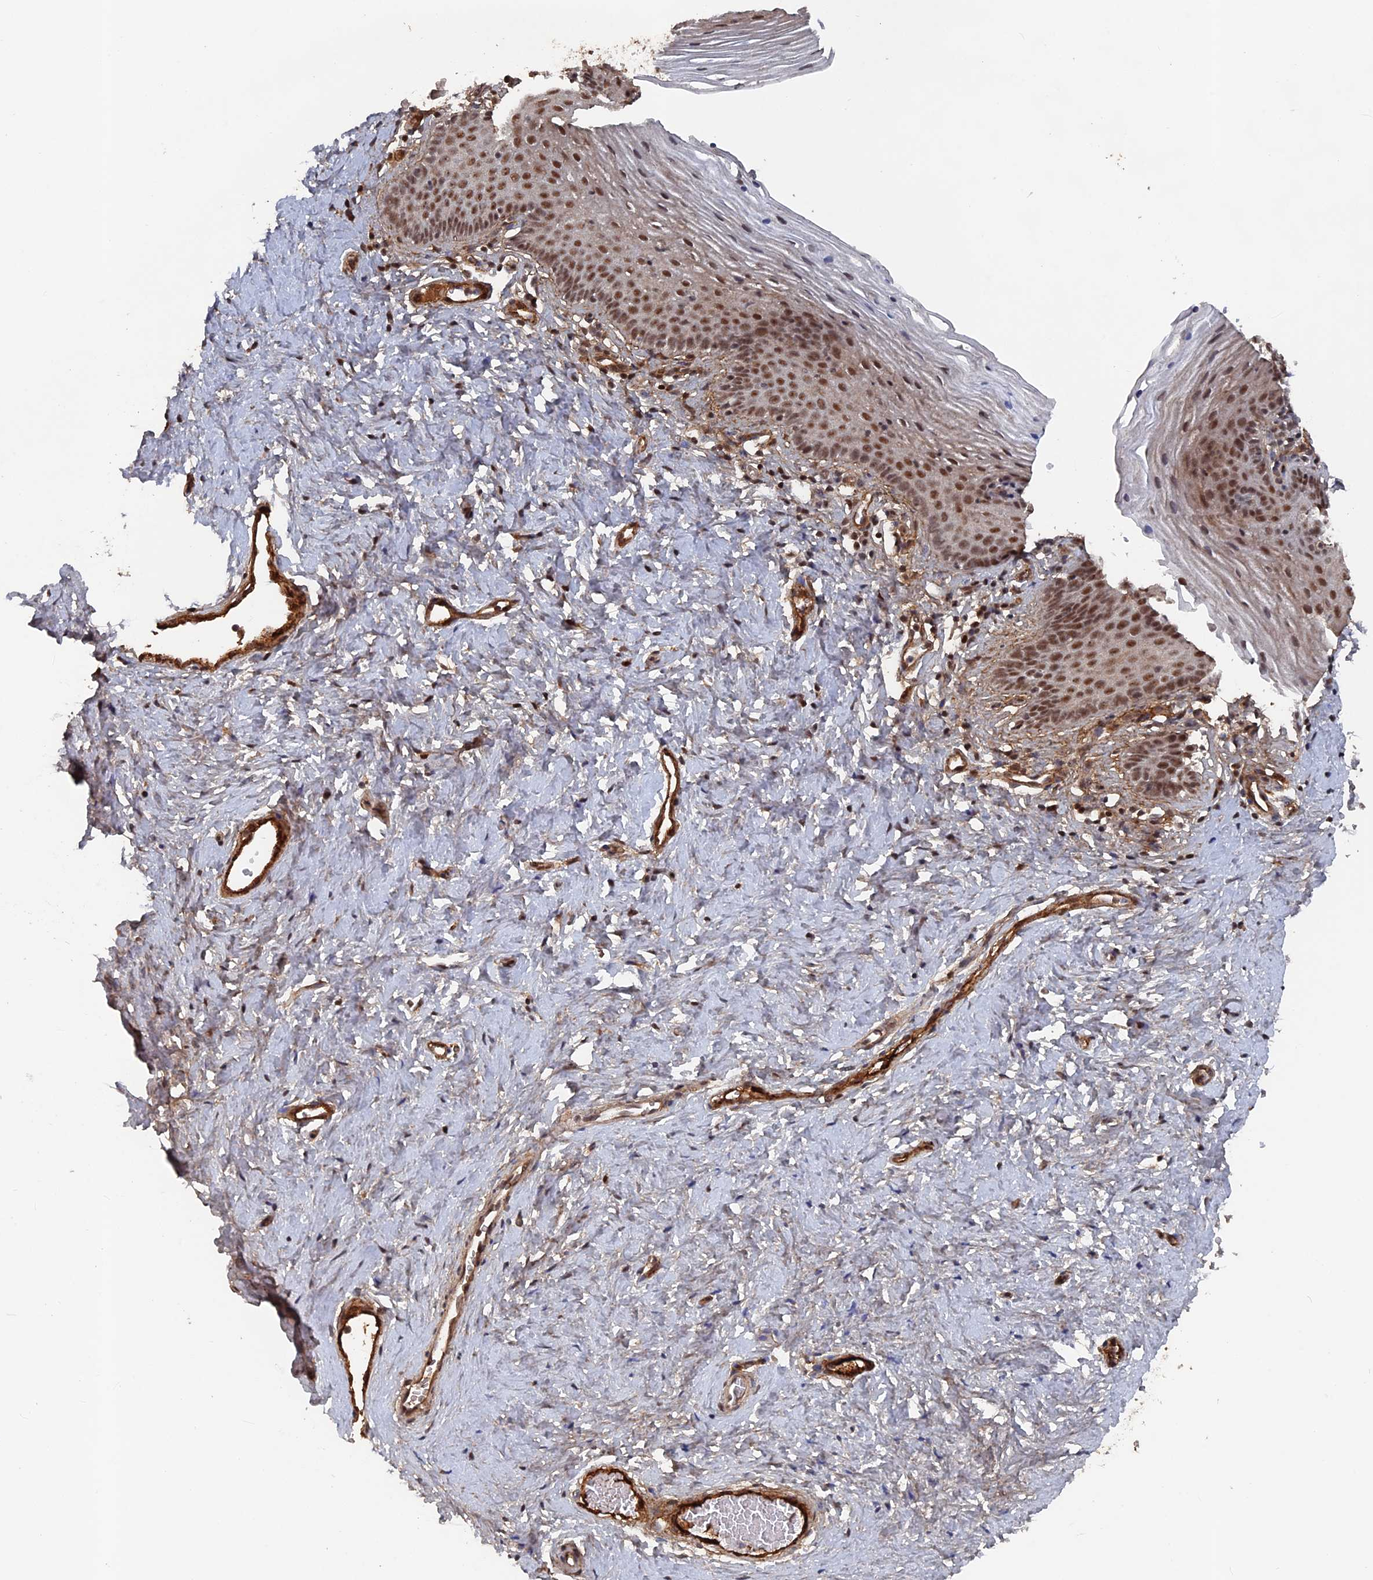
{"staining": {"intensity": "moderate", "quantity": "25%-75%", "location": "nuclear"}, "tissue": "vagina", "cell_type": "Squamous epithelial cells", "image_type": "normal", "snomed": [{"axis": "morphology", "description": "Normal tissue, NOS"}, {"axis": "topography", "description": "Vagina"}], "caption": "The micrograph demonstrates immunohistochemical staining of unremarkable vagina. There is moderate nuclear positivity is appreciated in about 25%-75% of squamous epithelial cells.", "gene": "SH3D21", "patient": {"sex": "female", "age": 32}}